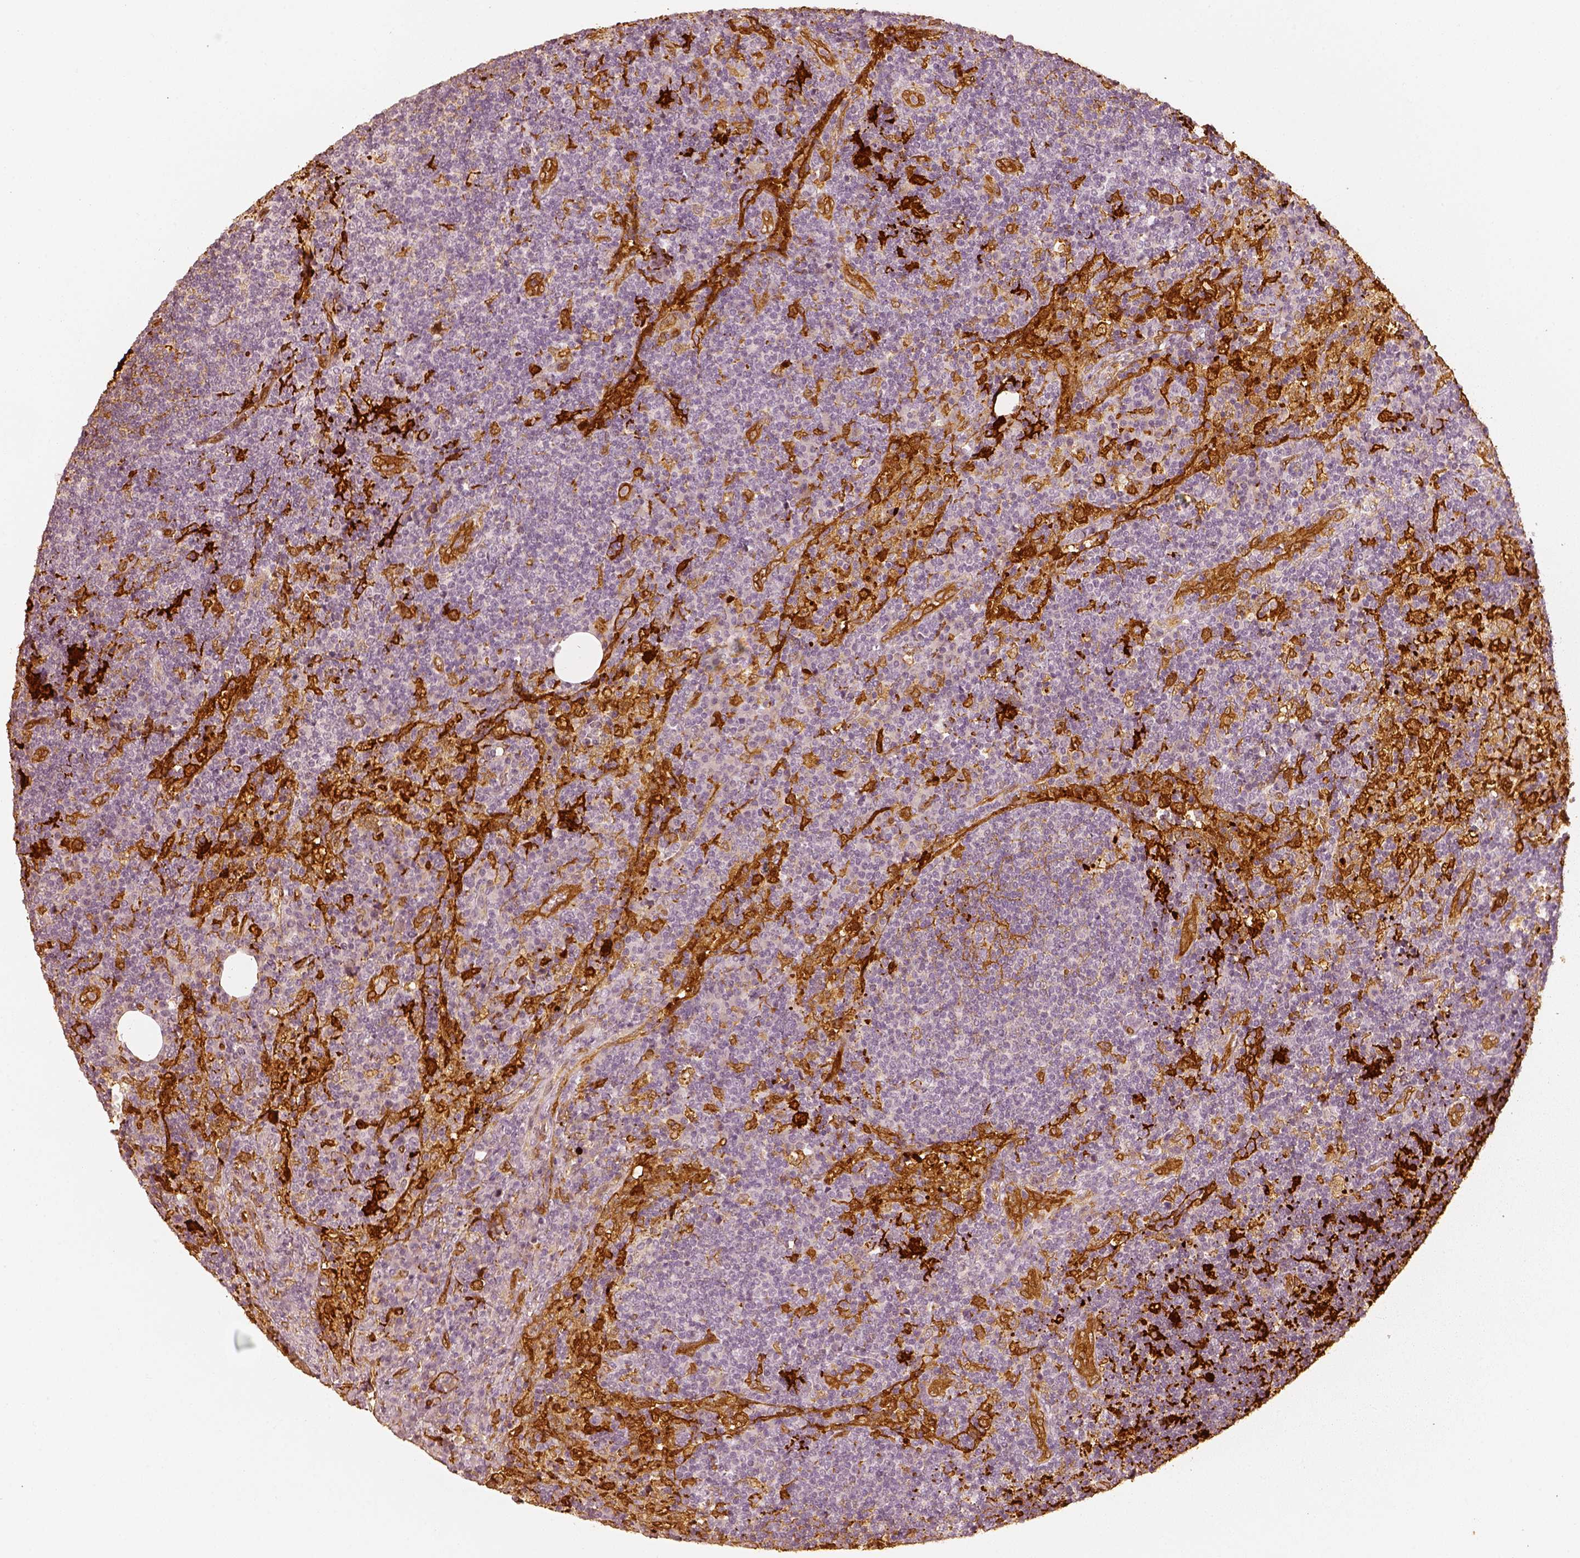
{"staining": {"intensity": "moderate", "quantity": "<25%", "location": "cytoplasmic/membranous"}, "tissue": "lymph node", "cell_type": "Germinal center cells", "image_type": "normal", "snomed": [{"axis": "morphology", "description": "Normal tissue, NOS"}, {"axis": "topography", "description": "Lymph node"}], "caption": "Germinal center cells display low levels of moderate cytoplasmic/membranous positivity in about <25% of cells in benign lymph node. Using DAB (brown) and hematoxylin (blue) stains, captured at high magnification using brightfield microscopy.", "gene": "FSCN1", "patient": {"sex": "male", "age": 63}}